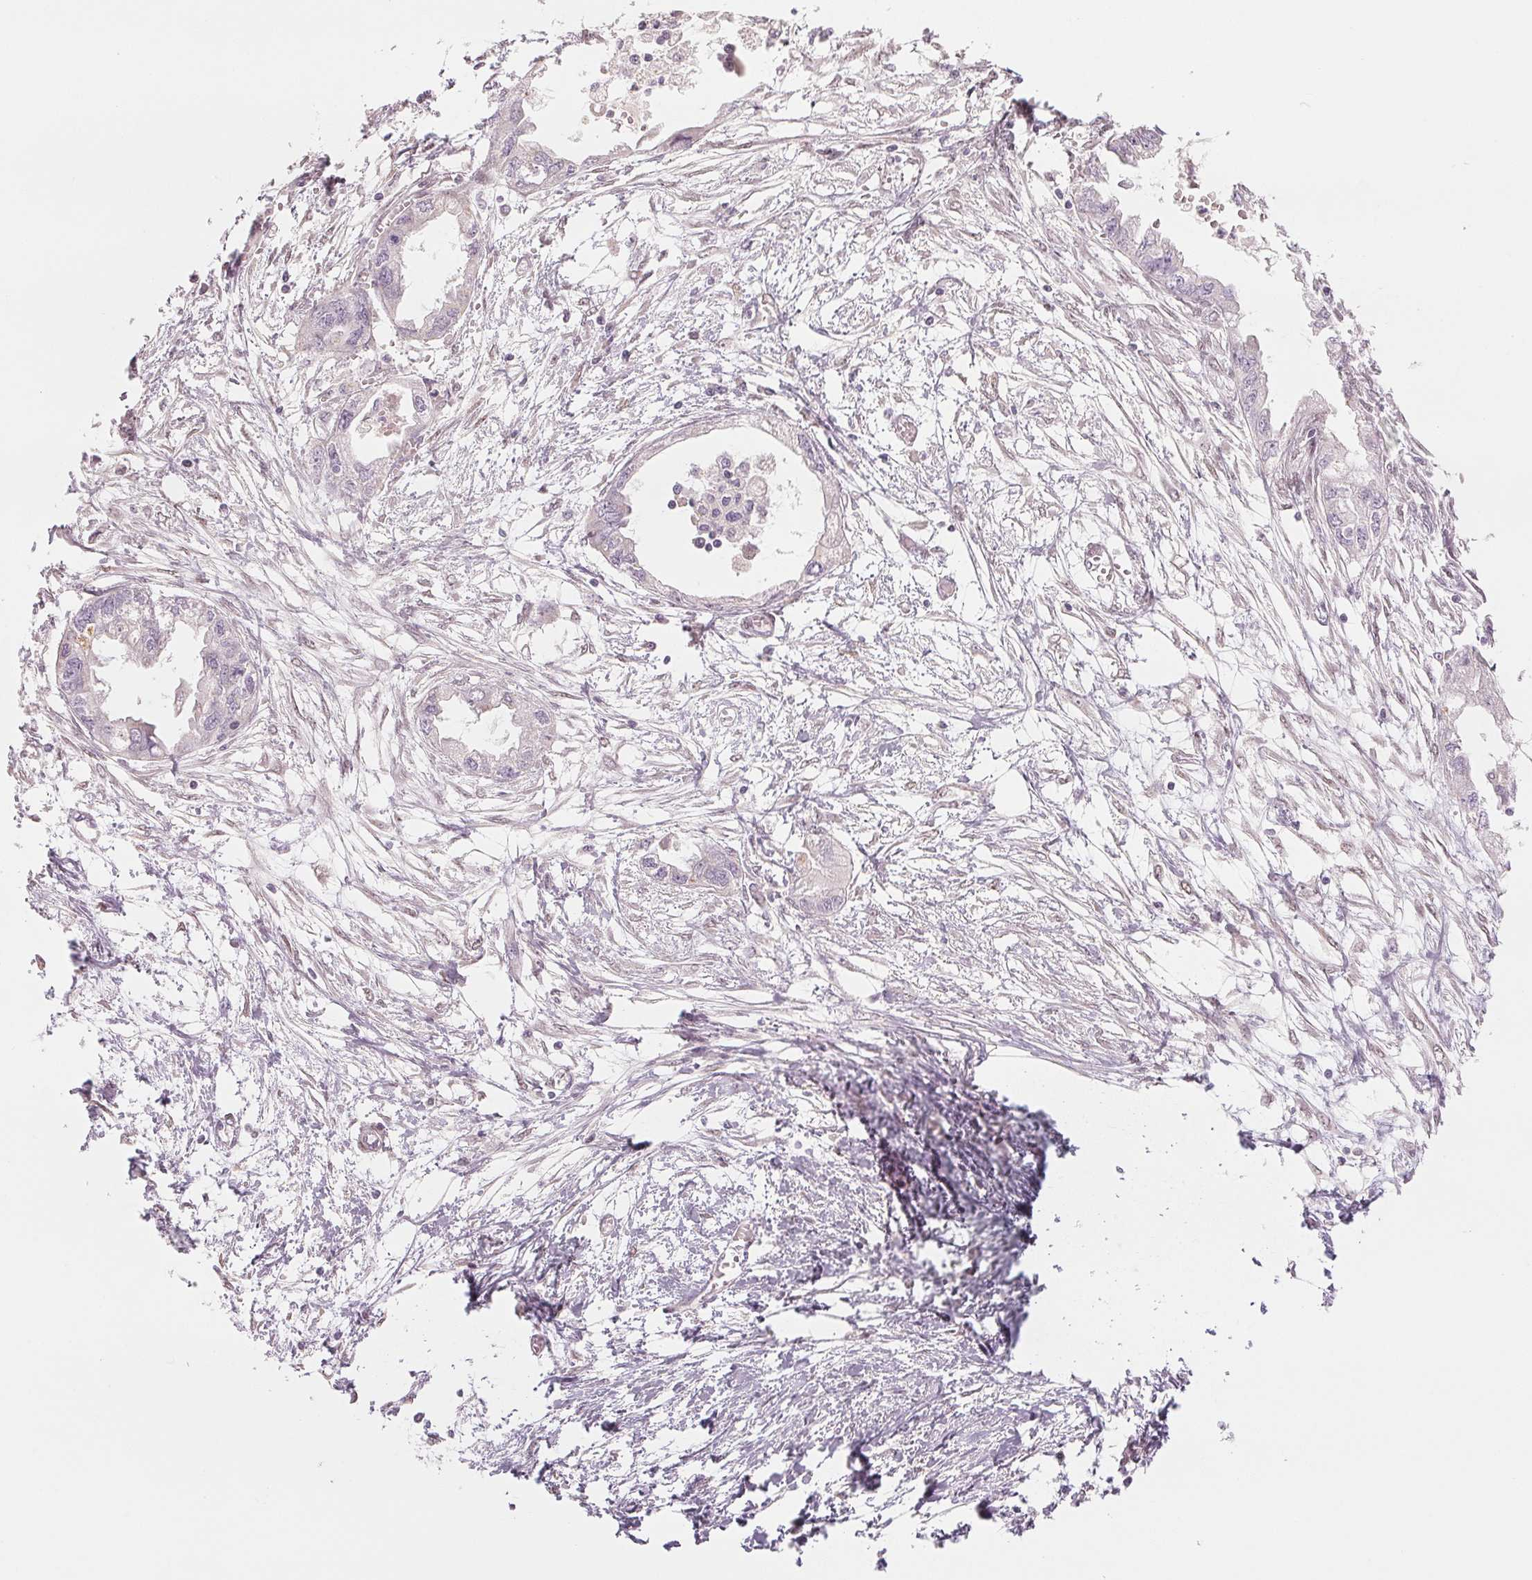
{"staining": {"intensity": "negative", "quantity": "none", "location": "none"}, "tissue": "endometrial cancer", "cell_type": "Tumor cells", "image_type": "cancer", "snomed": [{"axis": "morphology", "description": "Adenocarcinoma, NOS"}, {"axis": "morphology", "description": "Adenocarcinoma, metastatic, NOS"}, {"axis": "topography", "description": "Adipose tissue"}, {"axis": "topography", "description": "Endometrium"}], "caption": "This is a micrograph of immunohistochemistry (IHC) staining of endometrial cancer (adenocarcinoma), which shows no positivity in tumor cells.", "gene": "SMARCD3", "patient": {"sex": "female", "age": 67}}